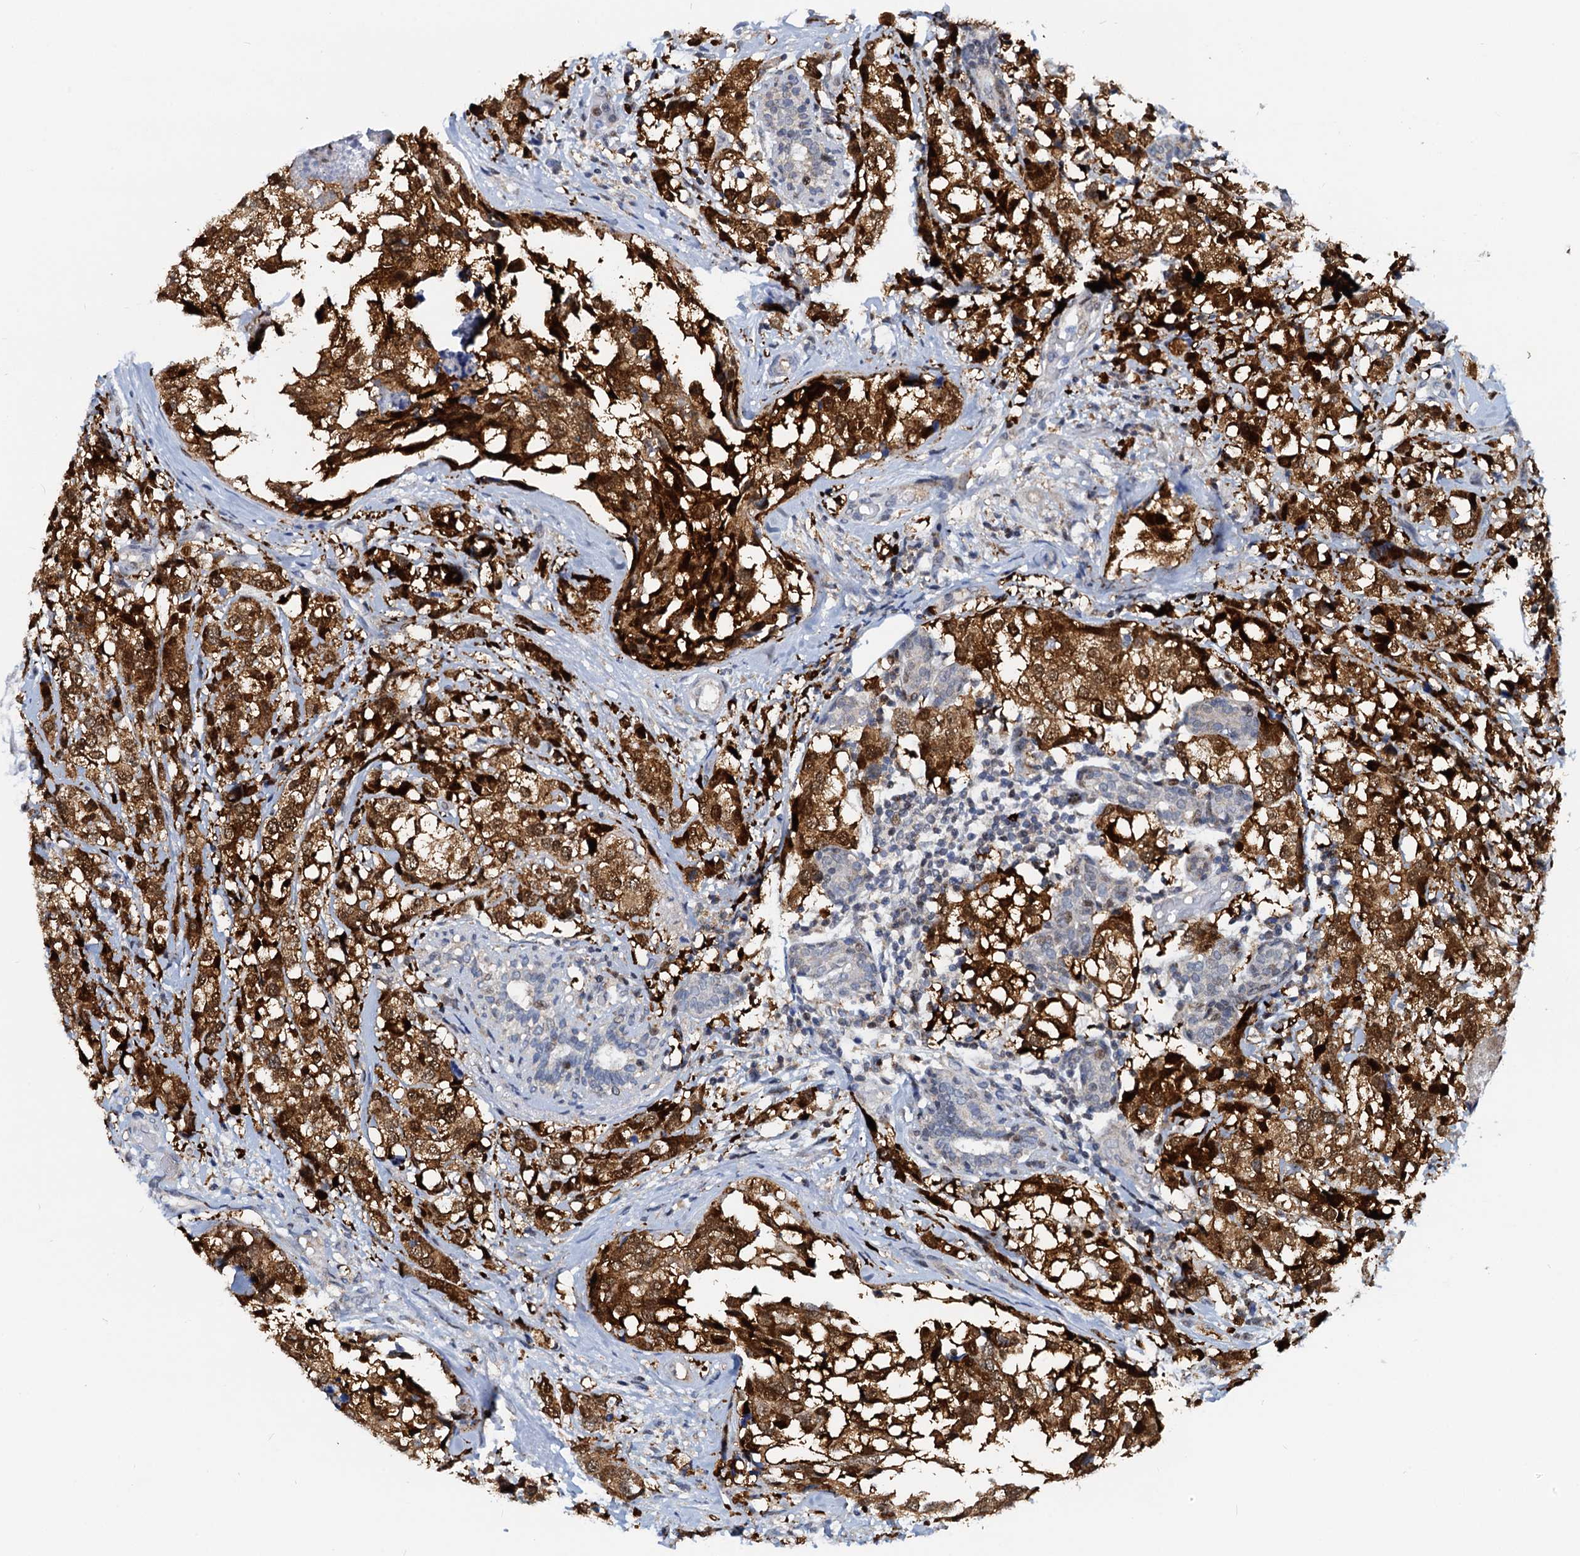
{"staining": {"intensity": "strong", "quantity": ">75%", "location": "cytoplasmic/membranous,nuclear"}, "tissue": "breast cancer", "cell_type": "Tumor cells", "image_type": "cancer", "snomed": [{"axis": "morphology", "description": "Lobular carcinoma"}, {"axis": "topography", "description": "Breast"}], "caption": "This histopathology image shows immunohistochemistry staining of human breast cancer (lobular carcinoma), with high strong cytoplasmic/membranous and nuclear staining in approximately >75% of tumor cells.", "gene": "PTGES3", "patient": {"sex": "female", "age": 59}}